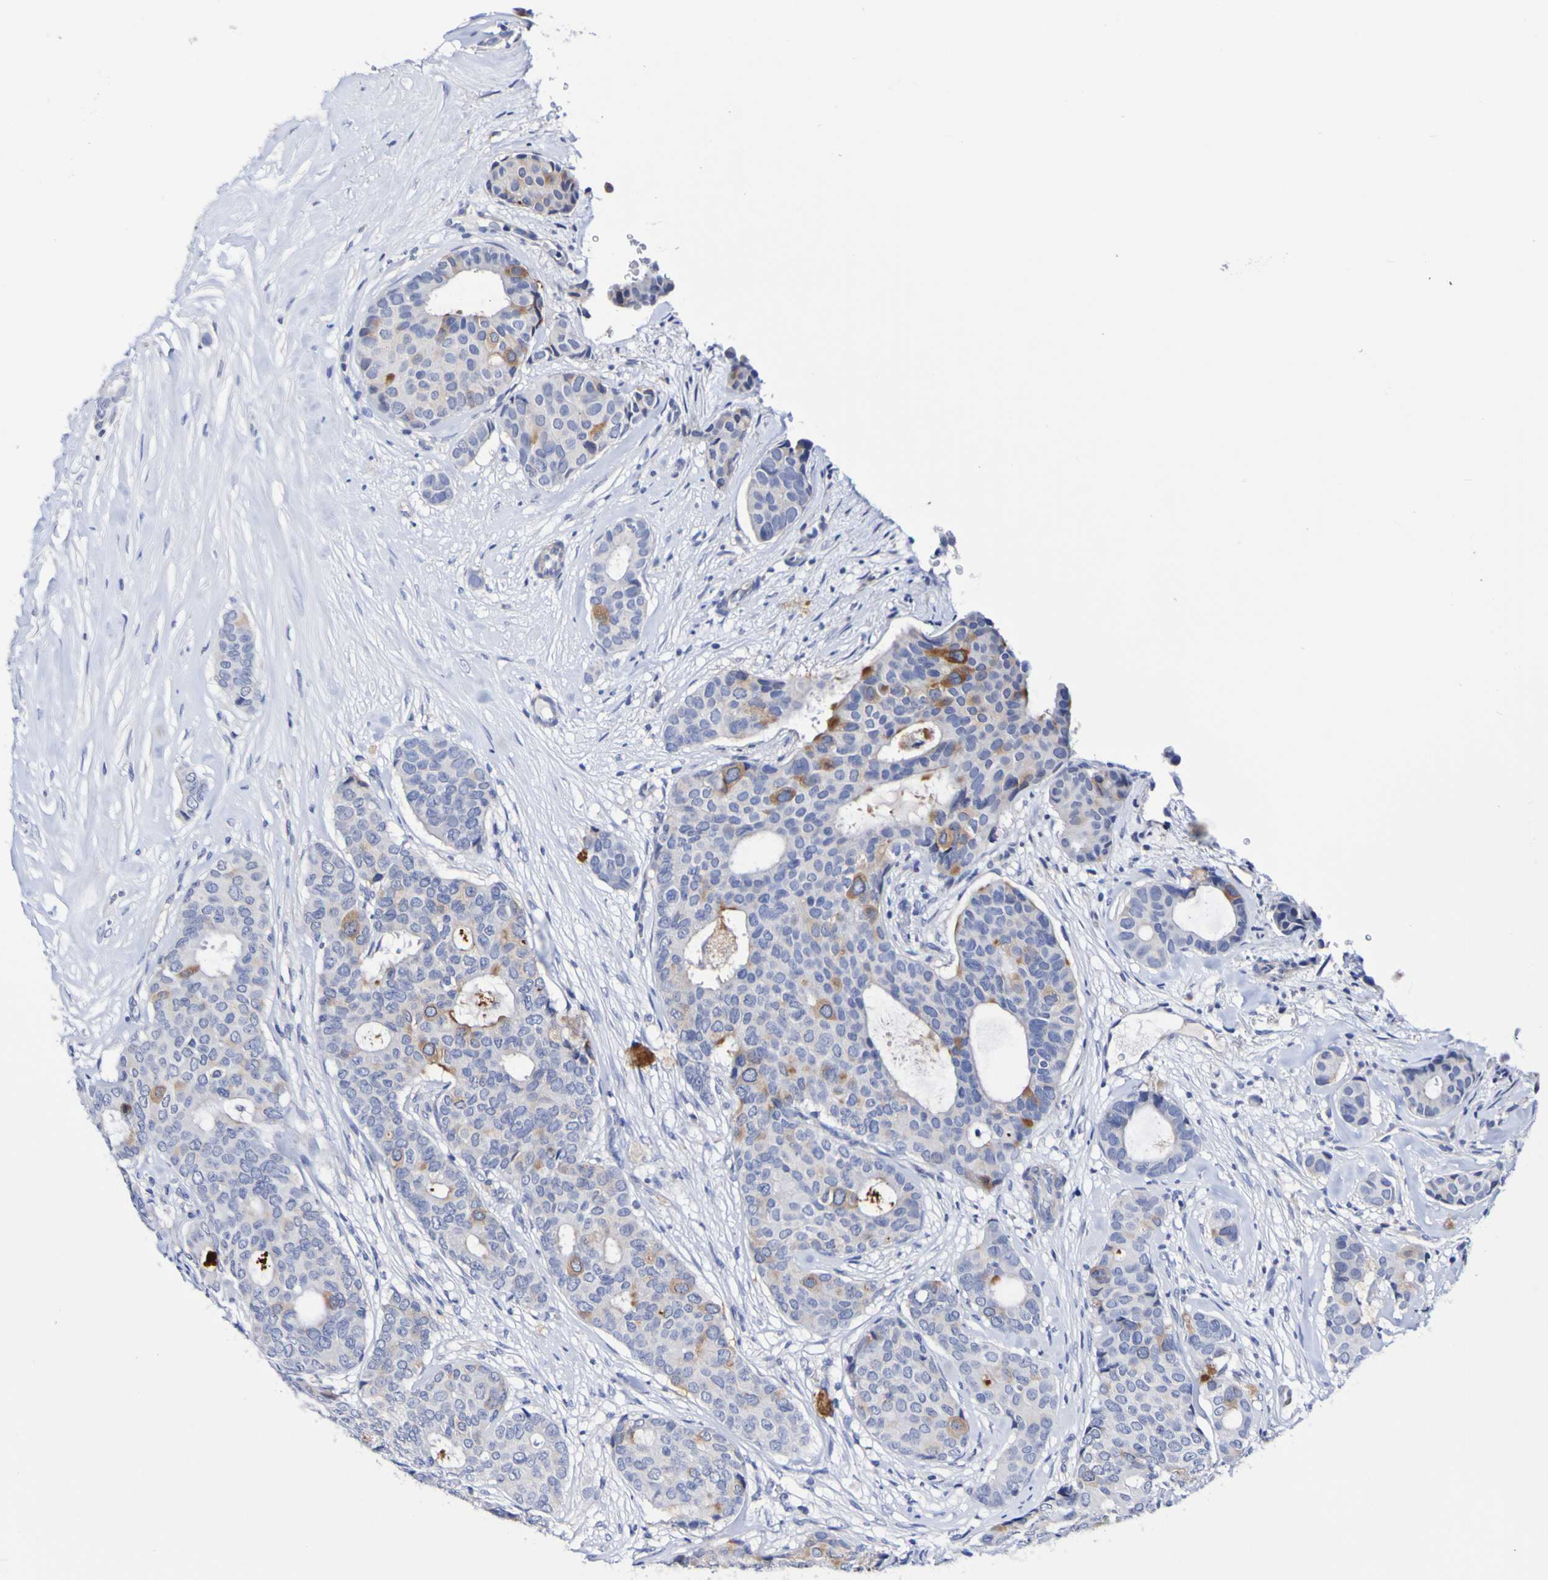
{"staining": {"intensity": "moderate", "quantity": "<25%", "location": "cytoplasmic/membranous"}, "tissue": "breast cancer", "cell_type": "Tumor cells", "image_type": "cancer", "snomed": [{"axis": "morphology", "description": "Duct carcinoma"}, {"axis": "topography", "description": "Breast"}], "caption": "Breast cancer stained with DAB immunohistochemistry shows low levels of moderate cytoplasmic/membranous expression in approximately <25% of tumor cells.", "gene": "ACVR1C", "patient": {"sex": "female", "age": 75}}